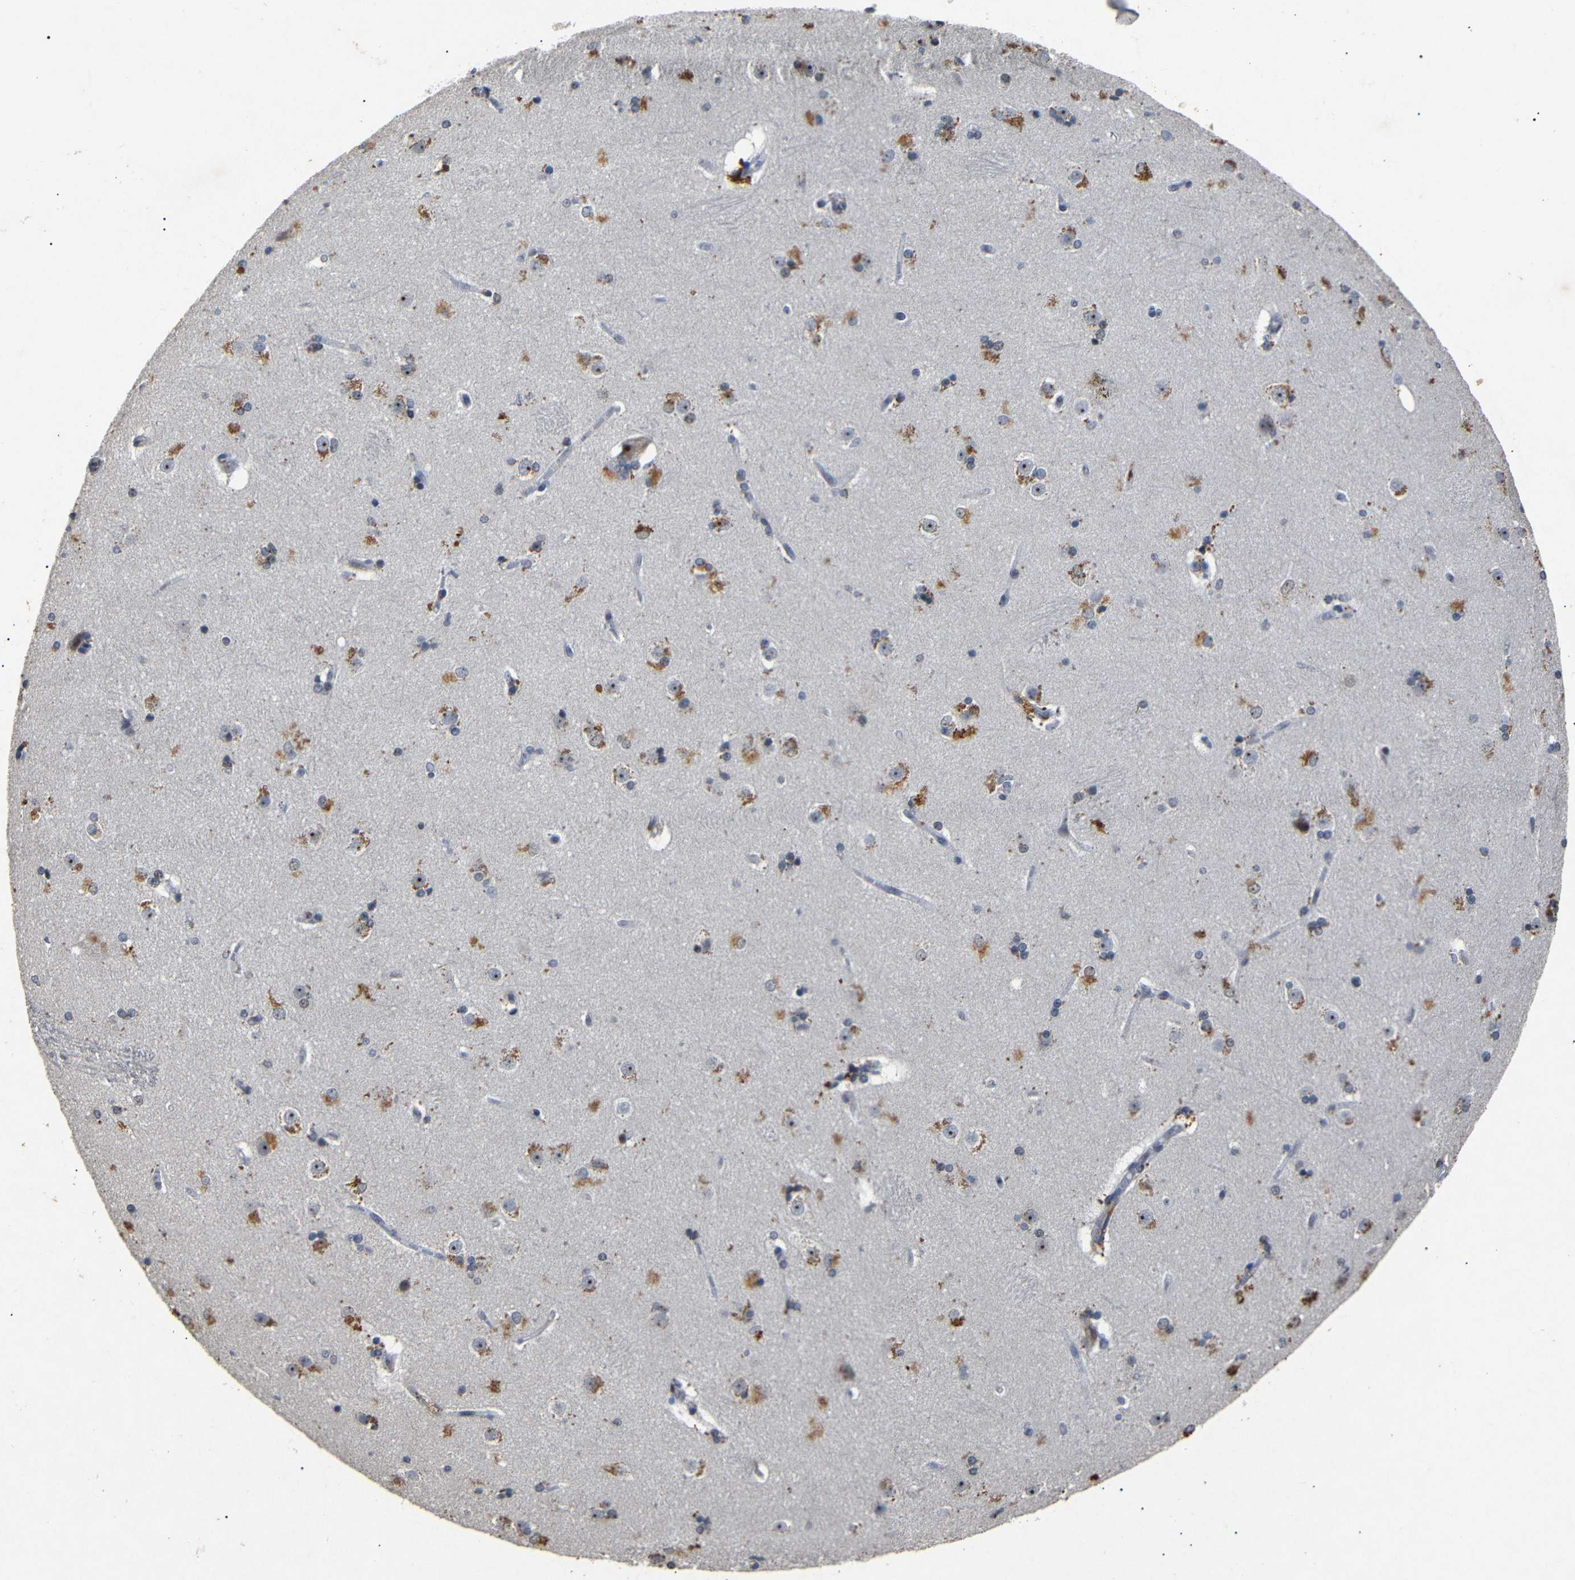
{"staining": {"intensity": "moderate", "quantity": "<25%", "location": "cytoplasmic/membranous"}, "tissue": "caudate", "cell_type": "Glial cells", "image_type": "normal", "snomed": [{"axis": "morphology", "description": "Normal tissue, NOS"}, {"axis": "topography", "description": "Lateral ventricle wall"}], "caption": "A high-resolution micrograph shows IHC staining of unremarkable caudate, which exhibits moderate cytoplasmic/membranous staining in about <25% of glial cells. The staining is performed using DAB (3,3'-diaminobenzidine) brown chromogen to label protein expression. The nuclei are counter-stained blue using hematoxylin.", "gene": "PARN", "patient": {"sex": "female", "age": 19}}